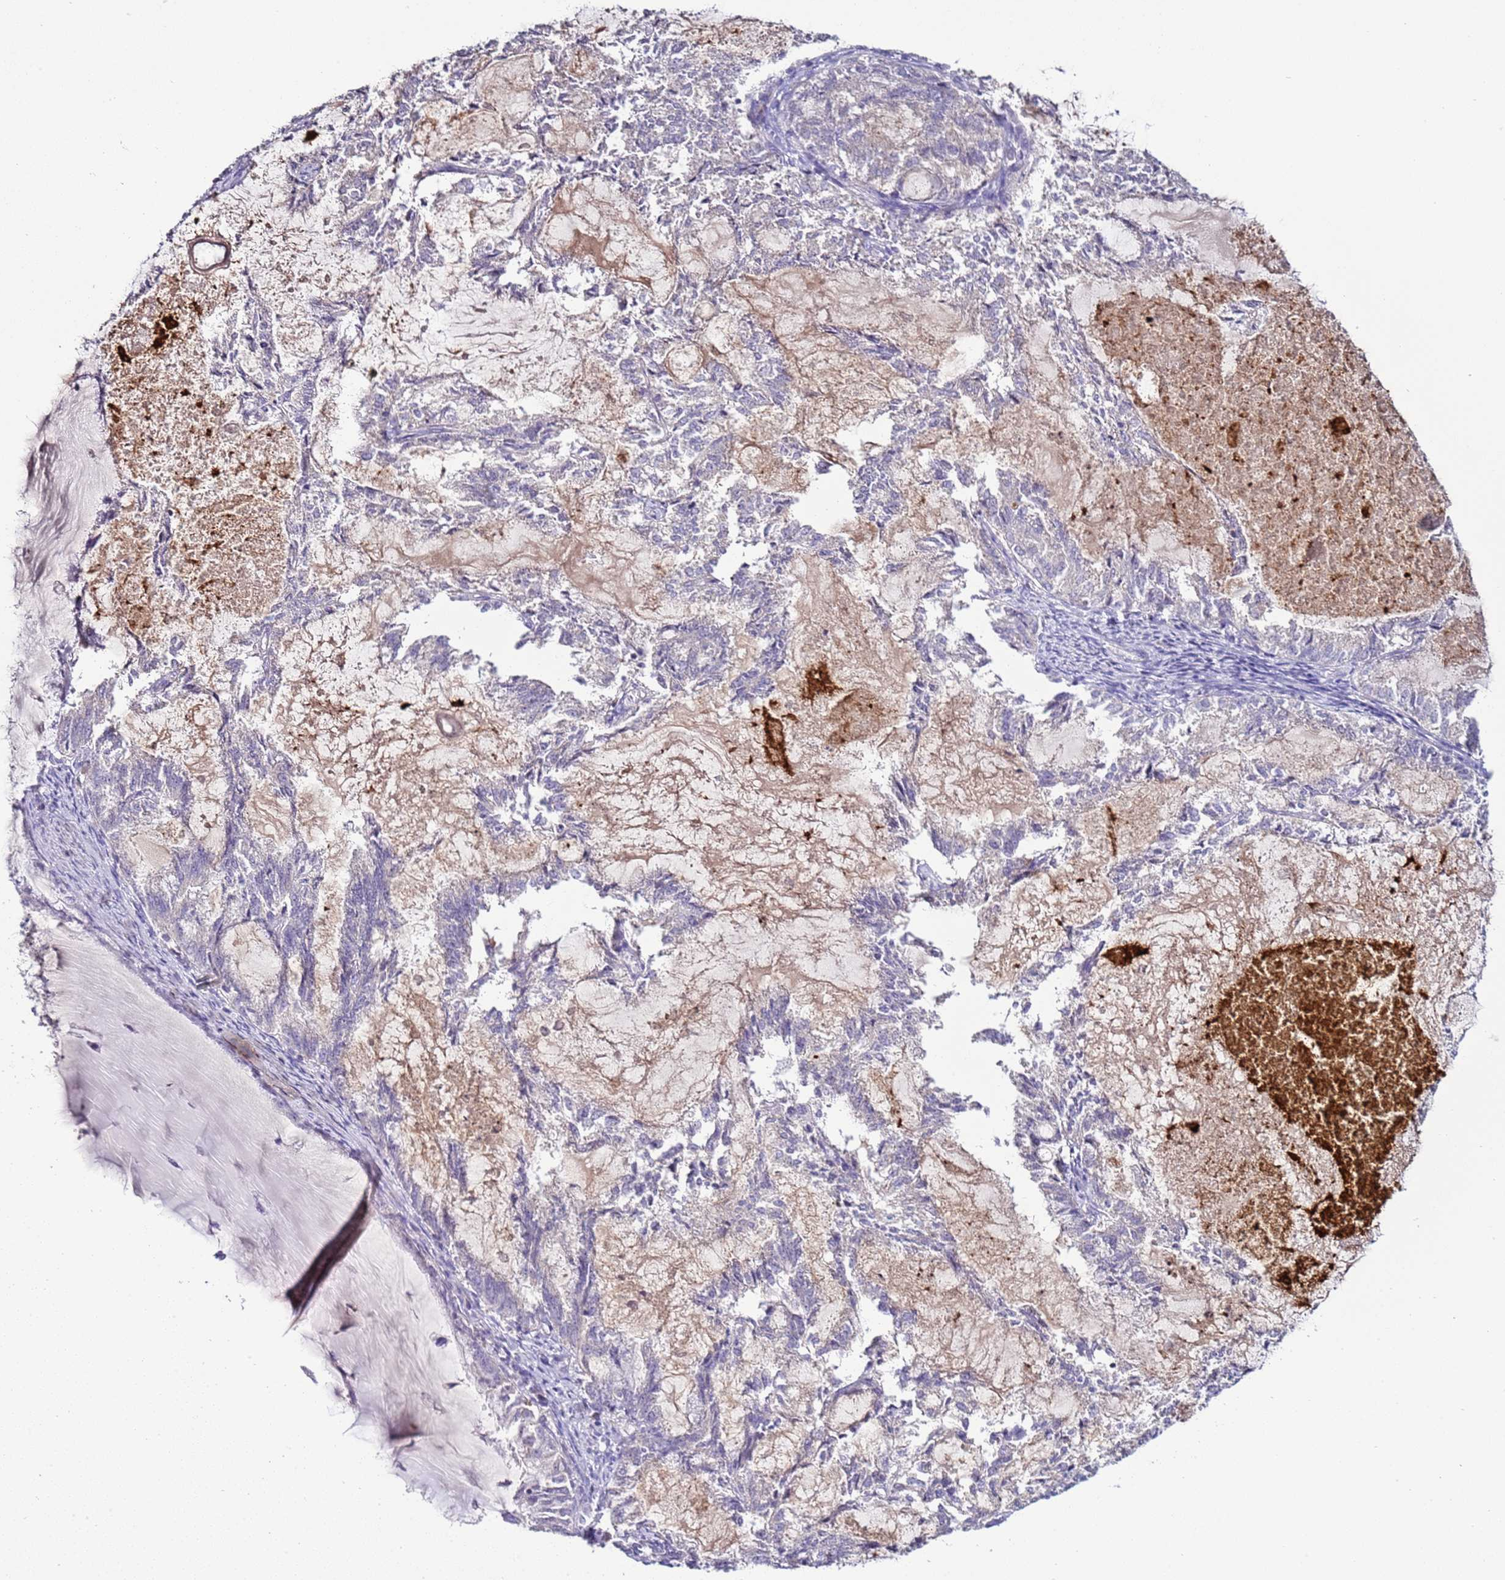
{"staining": {"intensity": "negative", "quantity": "none", "location": "none"}, "tissue": "endometrial cancer", "cell_type": "Tumor cells", "image_type": "cancer", "snomed": [{"axis": "morphology", "description": "Adenocarcinoma, NOS"}, {"axis": "topography", "description": "Endometrium"}], "caption": "This is an immunohistochemistry micrograph of human endometrial cancer. There is no expression in tumor cells.", "gene": "IL2RG", "patient": {"sex": "female", "age": 86}}